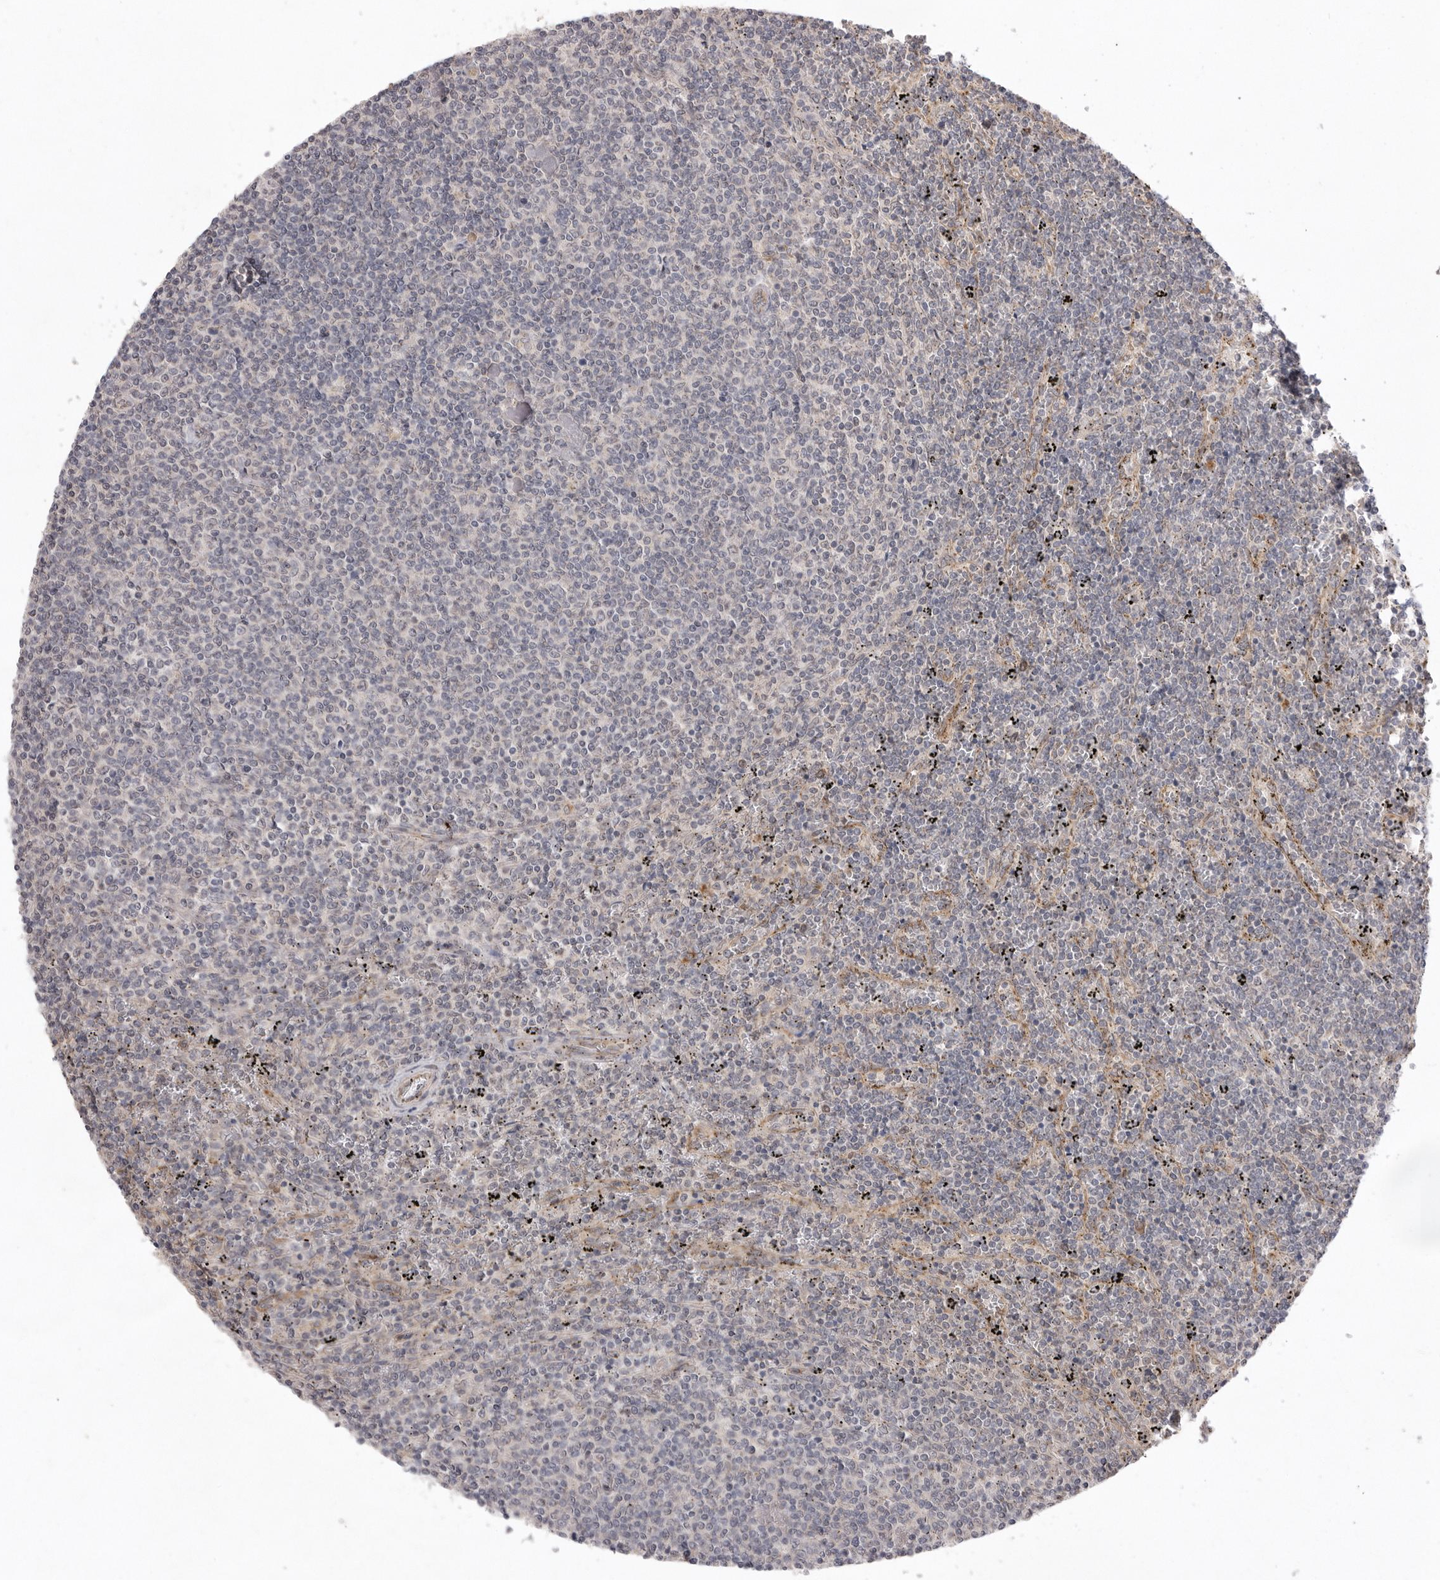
{"staining": {"intensity": "negative", "quantity": "none", "location": "none"}, "tissue": "lymphoma", "cell_type": "Tumor cells", "image_type": "cancer", "snomed": [{"axis": "morphology", "description": "Malignant lymphoma, non-Hodgkin's type, Low grade"}, {"axis": "topography", "description": "Spleen"}], "caption": "IHC micrograph of lymphoma stained for a protein (brown), which demonstrates no staining in tumor cells.", "gene": "TLR3", "patient": {"sex": "female", "age": 50}}